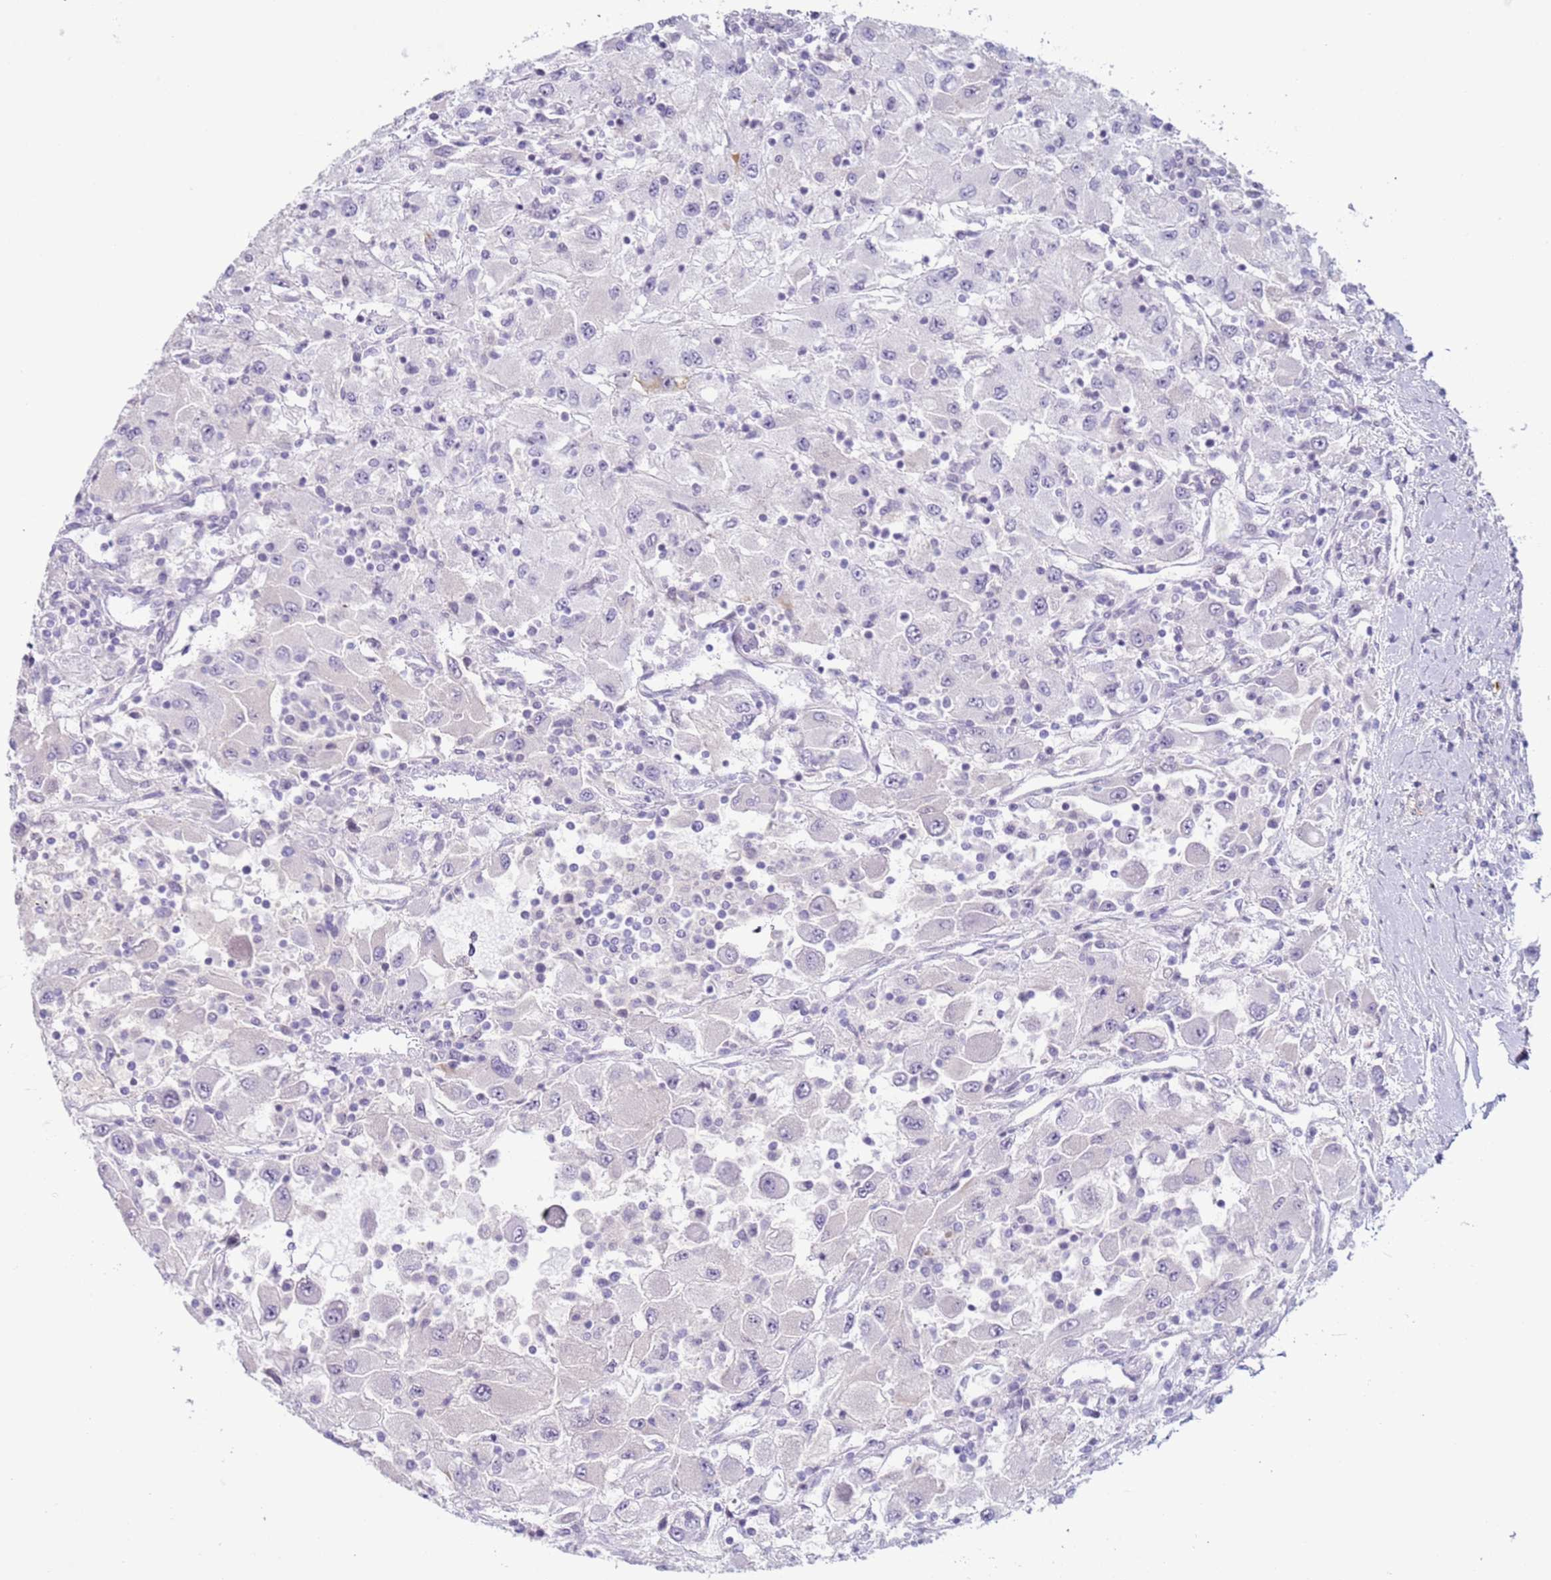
{"staining": {"intensity": "negative", "quantity": "none", "location": "none"}, "tissue": "renal cancer", "cell_type": "Tumor cells", "image_type": "cancer", "snomed": [{"axis": "morphology", "description": "Adenocarcinoma, NOS"}, {"axis": "topography", "description": "Kidney"}], "caption": "Renal adenocarcinoma was stained to show a protein in brown. There is no significant staining in tumor cells.", "gene": "NPAP1", "patient": {"sex": "female", "age": 67}}